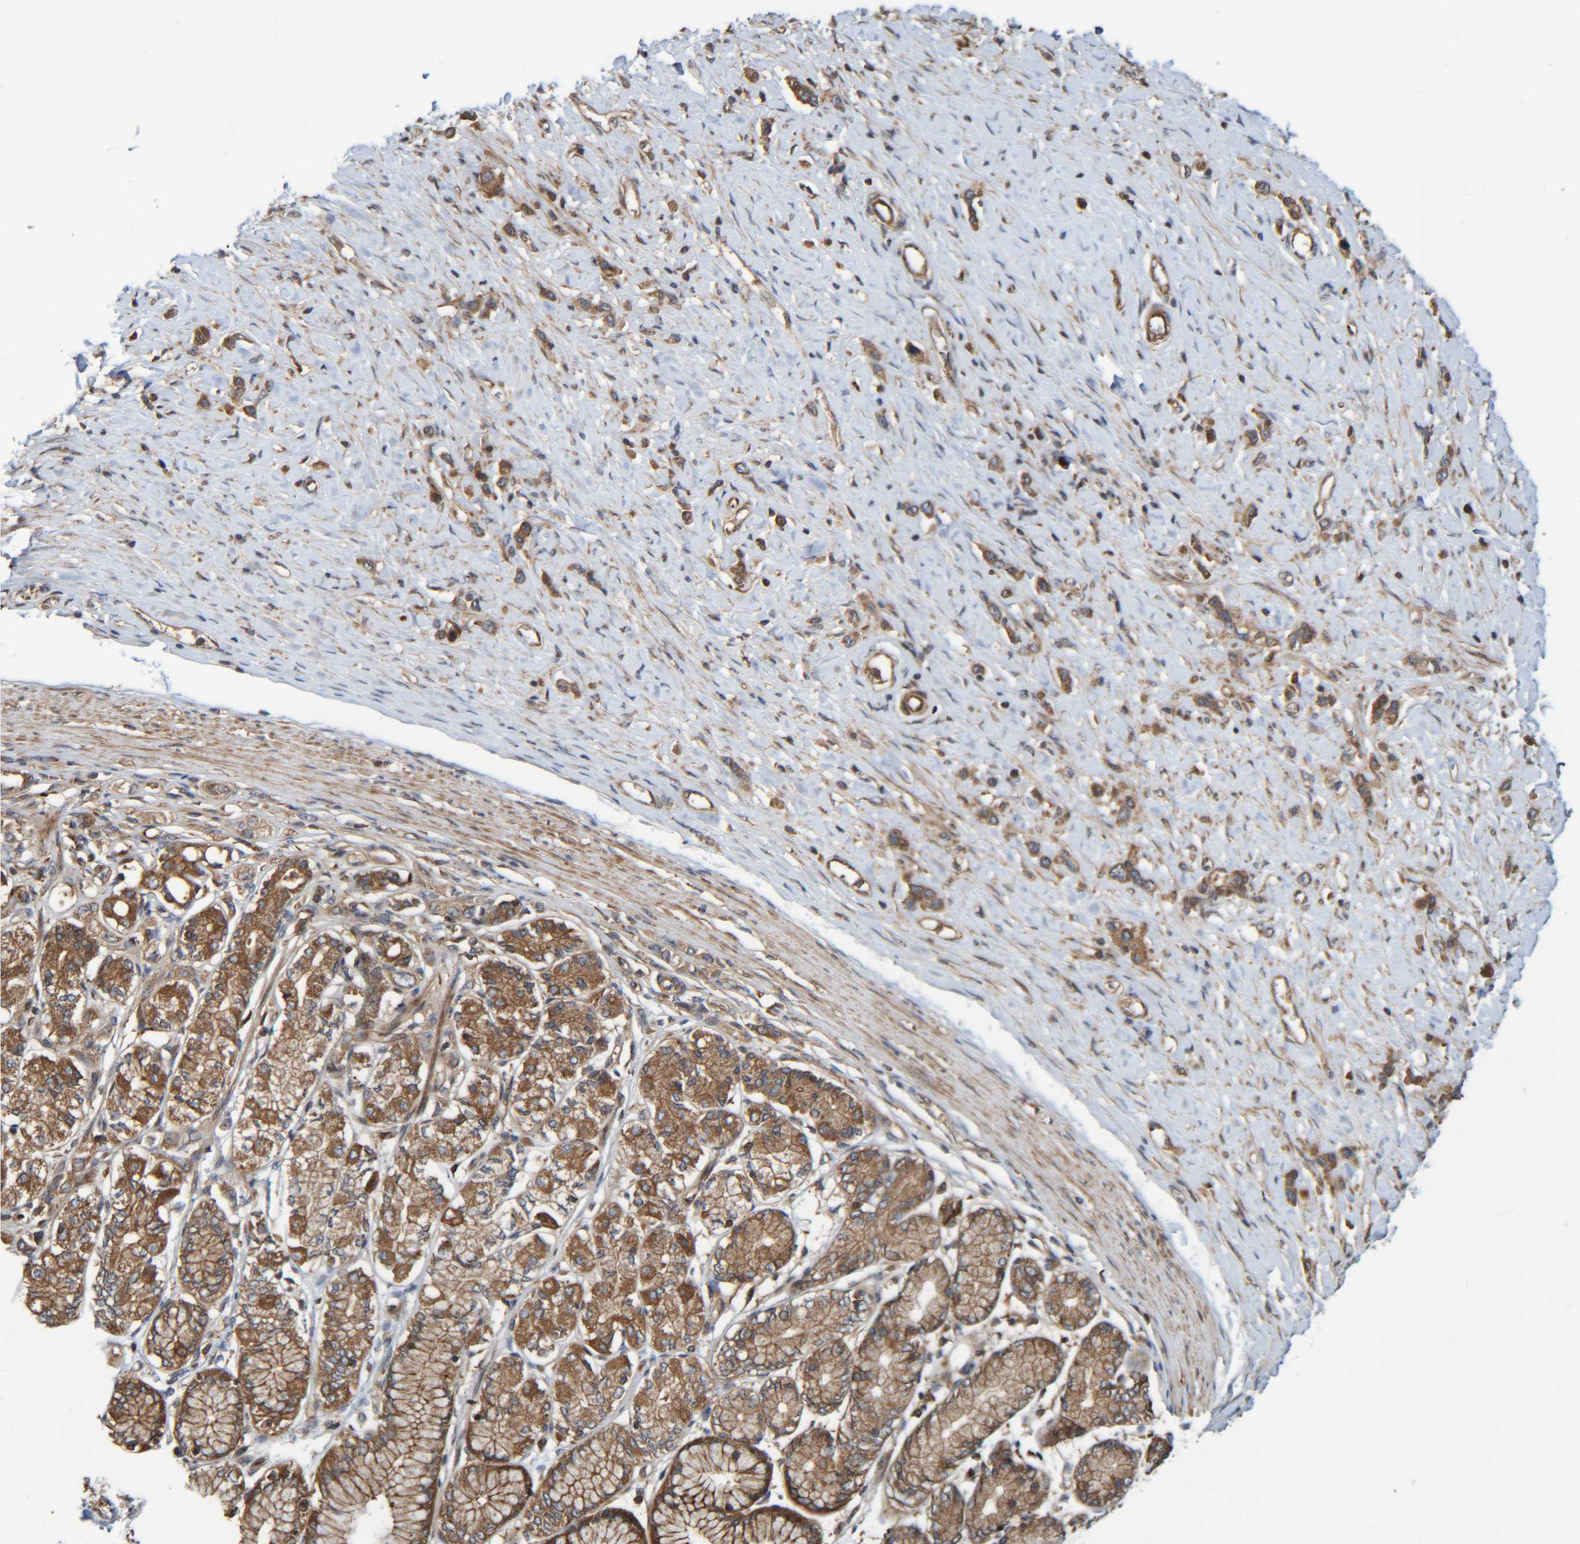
{"staining": {"intensity": "moderate", "quantity": ">75%", "location": "cytoplasmic/membranous"}, "tissue": "stomach cancer", "cell_type": "Tumor cells", "image_type": "cancer", "snomed": [{"axis": "morphology", "description": "Adenocarcinoma, NOS"}, {"axis": "topography", "description": "Stomach"}], "caption": "Adenocarcinoma (stomach) stained with DAB IHC displays medium levels of moderate cytoplasmic/membranous staining in approximately >75% of tumor cells.", "gene": "CCDC57", "patient": {"sex": "female", "age": 65}}